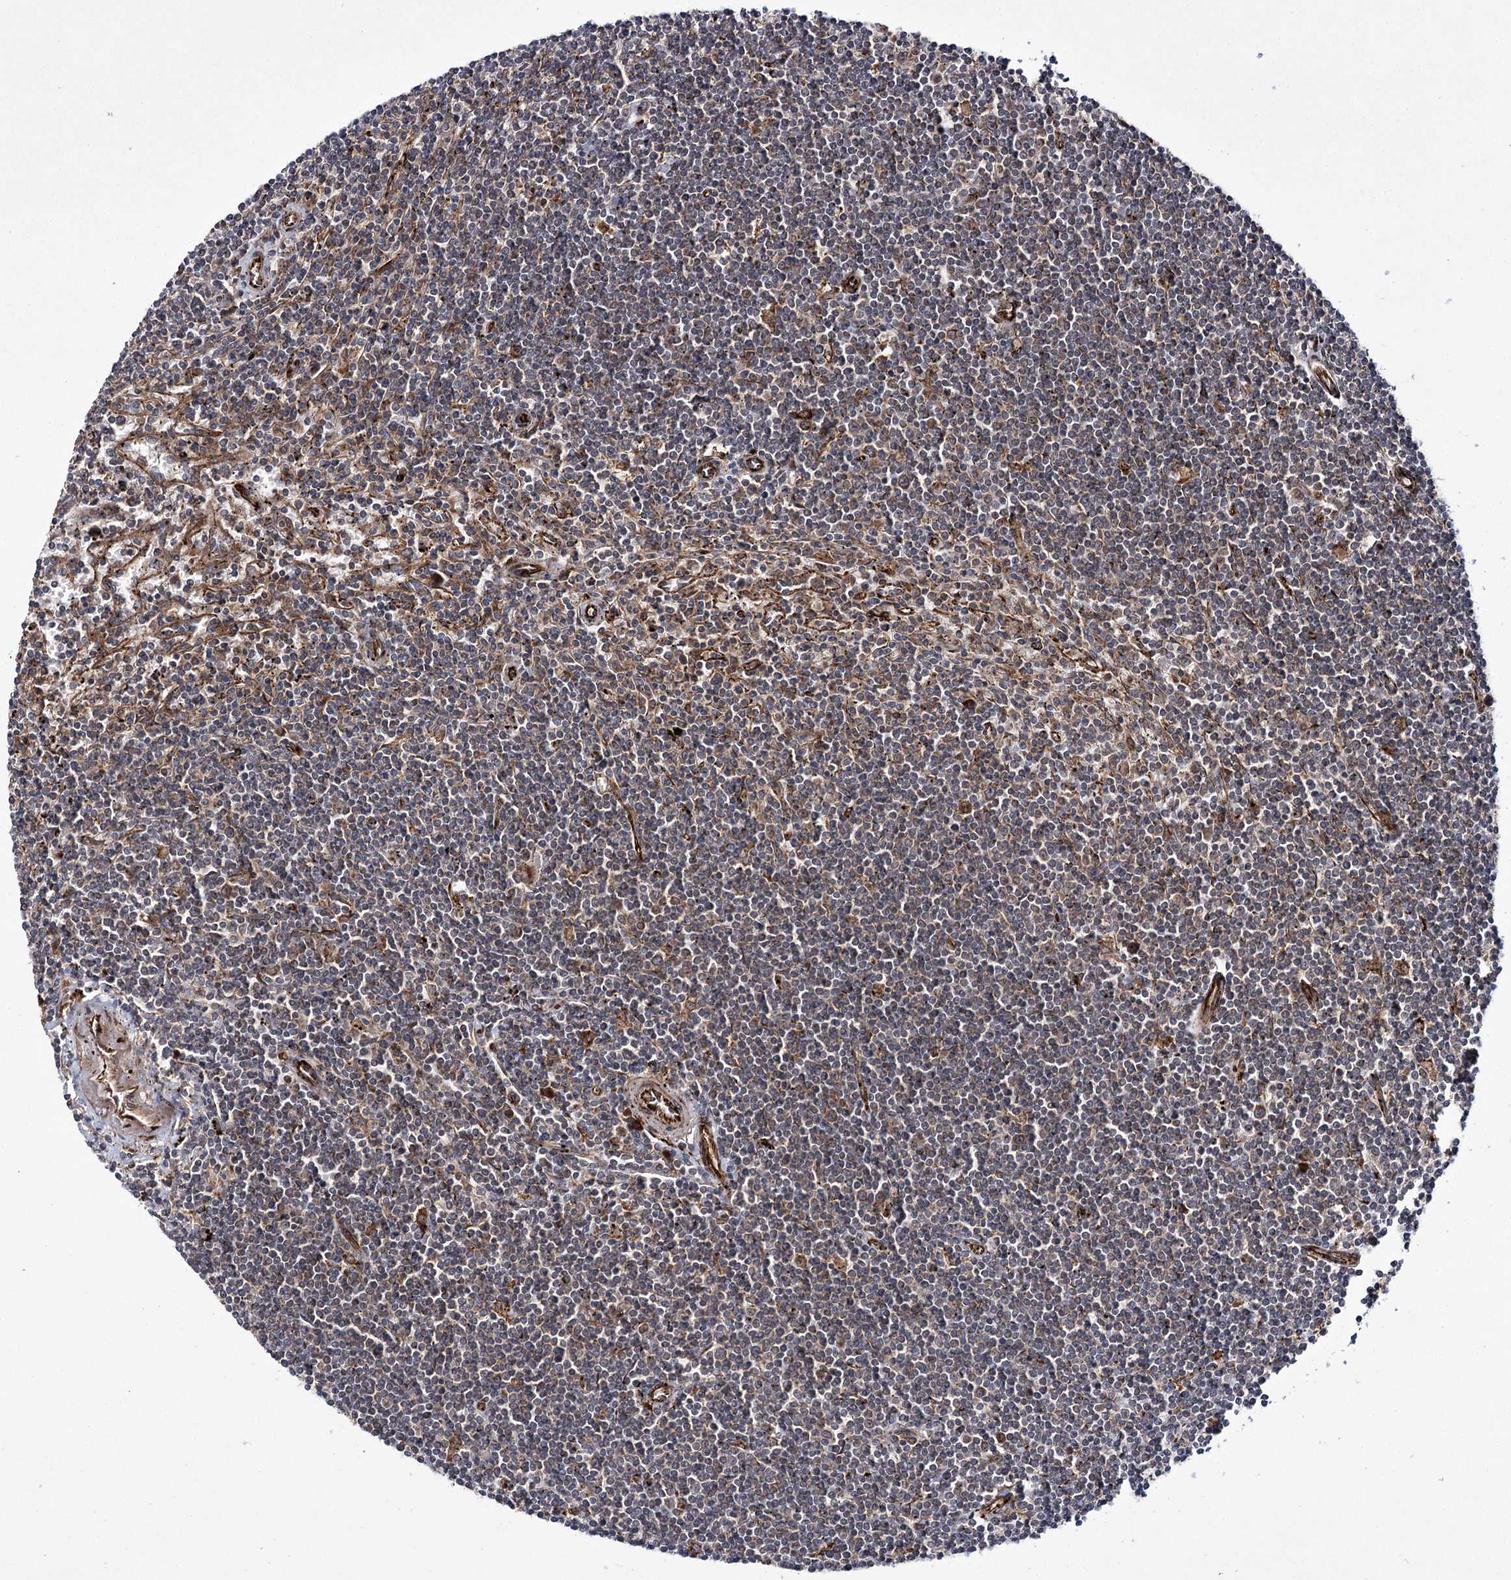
{"staining": {"intensity": "negative", "quantity": "none", "location": "none"}, "tissue": "lymphoma", "cell_type": "Tumor cells", "image_type": "cancer", "snomed": [{"axis": "morphology", "description": "Malignant lymphoma, non-Hodgkin's type, Low grade"}, {"axis": "topography", "description": "Spleen"}], "caption": "Low-grade malignant lymphoma, non-Hodgkin's type was stained to show a protein in brown. There is no significant staining in tumor cells. Brightfield microscopy of immunohistochemistry (IHC) stained with DAB (3,3'-diaminobenzidine) (brown) and hematoxylin (blue), captured at high magnification.", "gene": "HECTD2", "patient": {"sex": "male", "age": 76}}